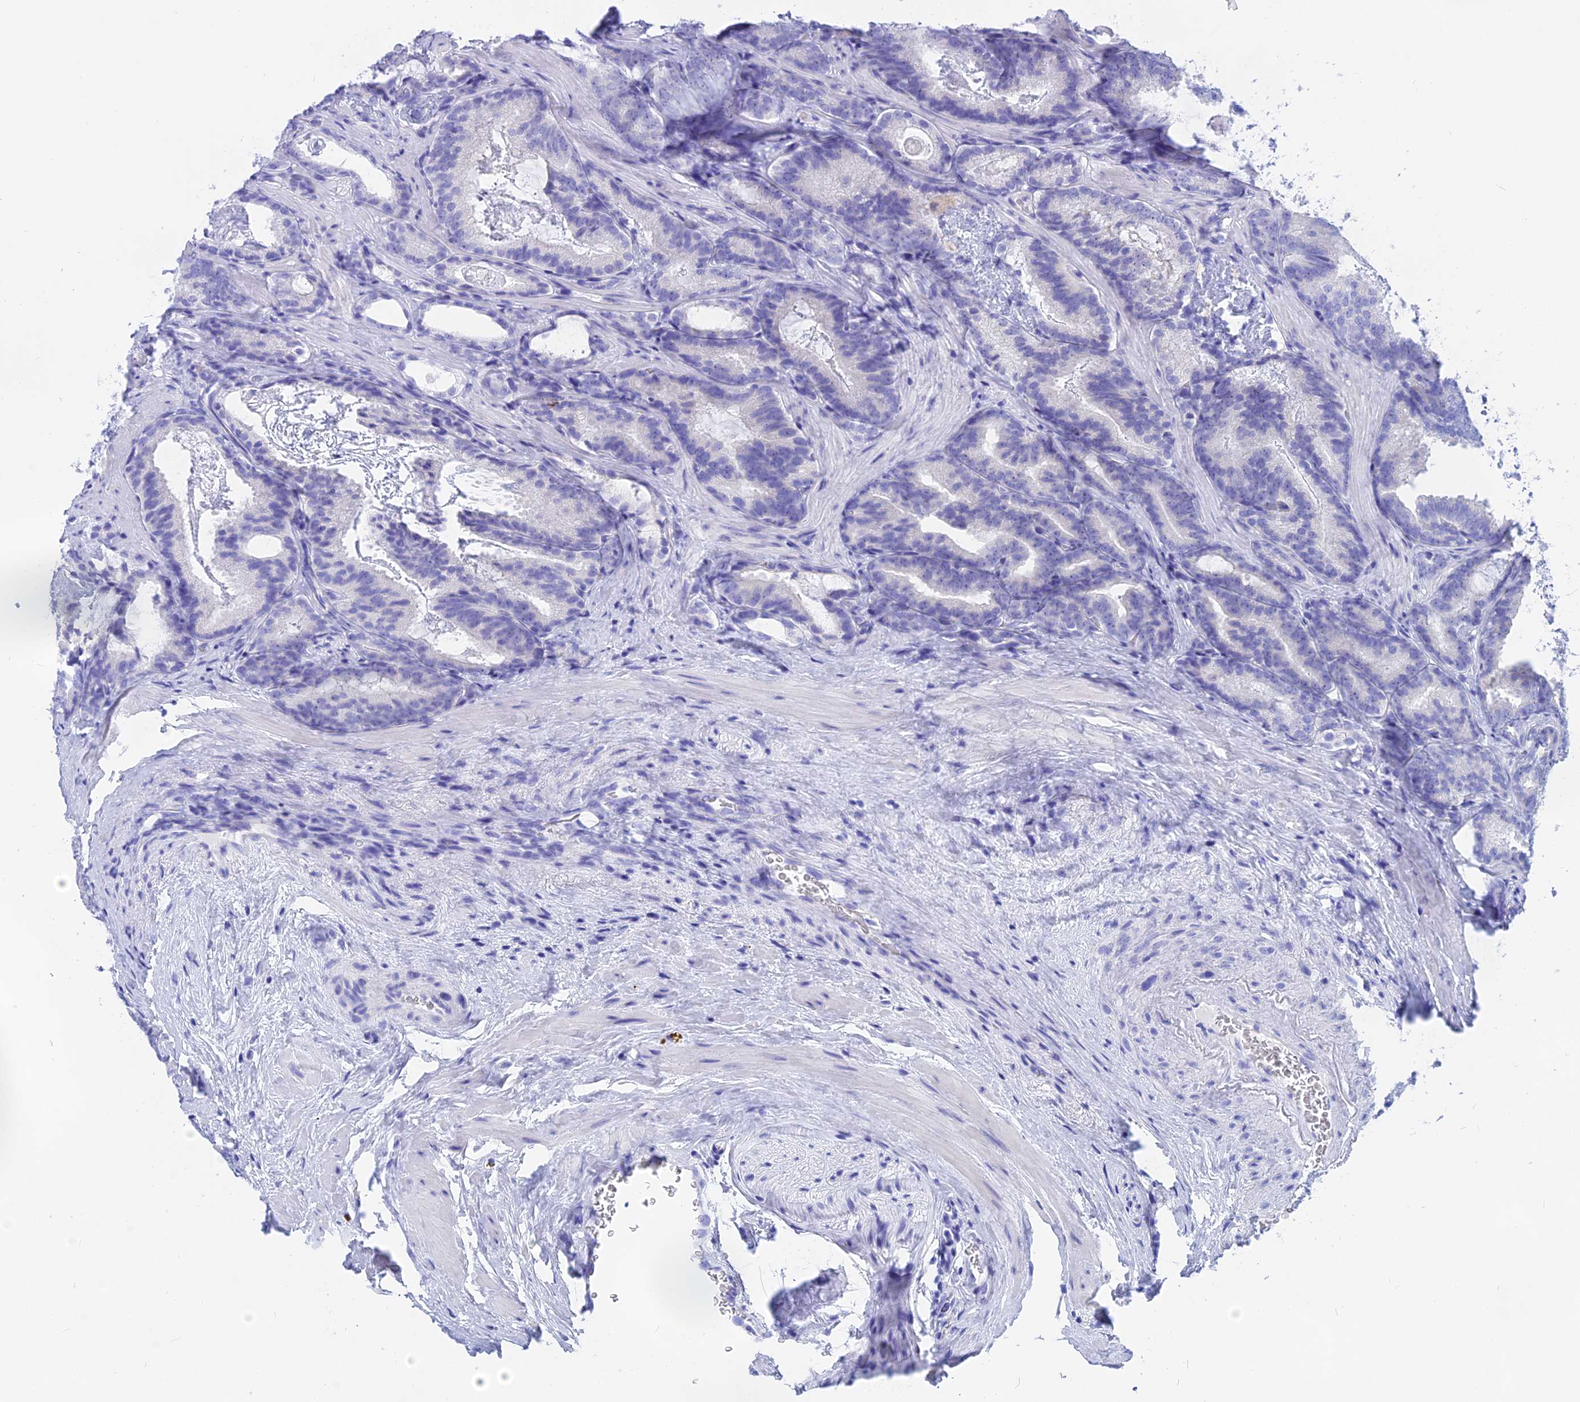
{"staining": {"intensity": "negative", "quantity": "none", "location": "none"}, "tissue": "prostate cancer", "cell_type": "Tumor cells", "image_type": "cancer", "snomed": [{"axis": "morphology", "description": "Adenocarcinoma, Low grade"}, {"axis": "topography", "description": "Prostate"}], "caption": "This micrograph is of prostate cancer stained with immunohistochemistry to label a protein in brown with the nuclei are counter-stained blue. There is no expression in tumor cells. (Stains: DAB immunohistochemistry with hematoxylin counter stain, Microscopy: brightfield microscopy at high magnification).", "gene": "ISCA1", "patient": {"sex": "male", "age": 60}}